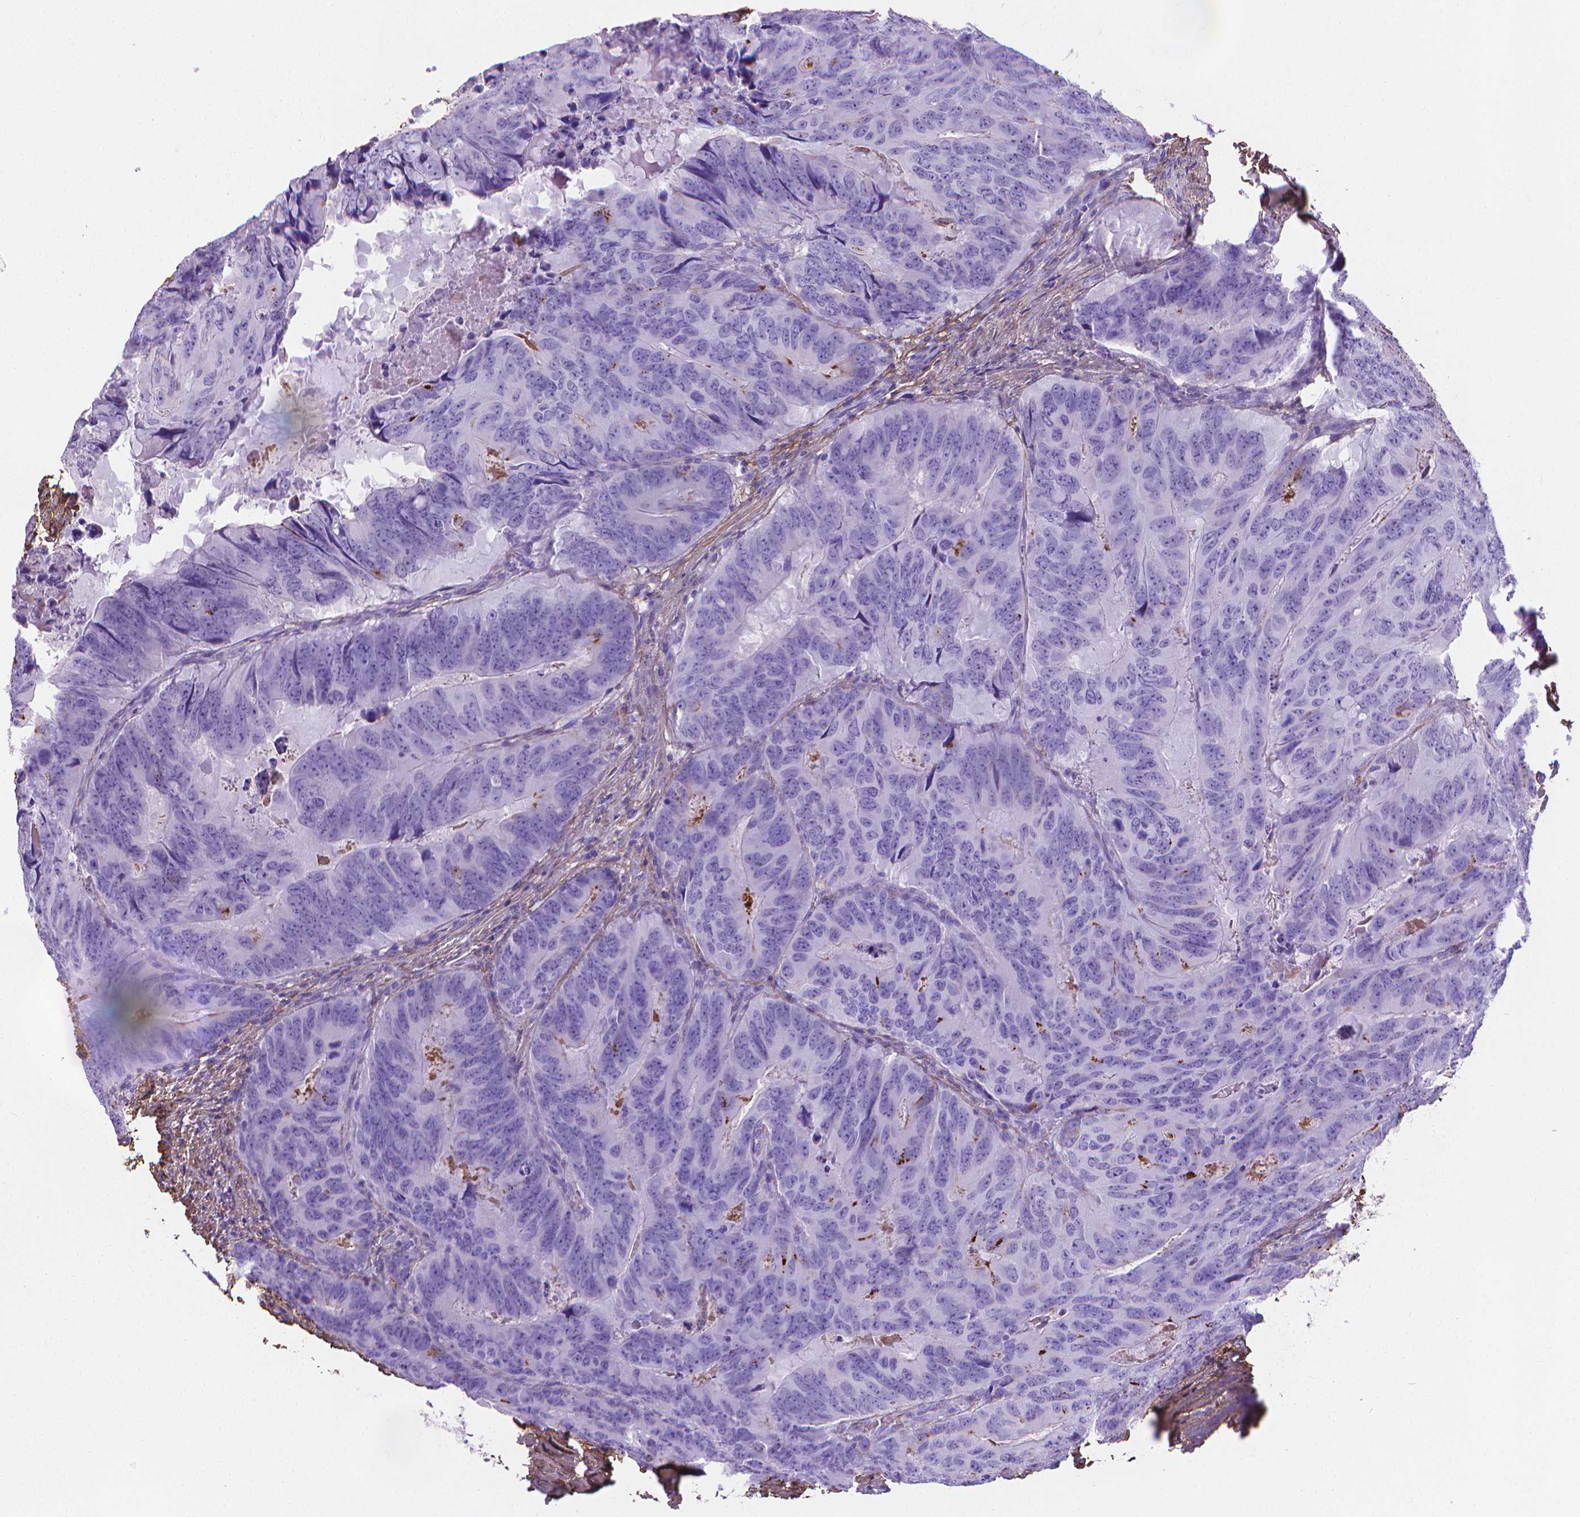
{"staining": {"intensity": "negative", "quantity": "none", "location": "none"}, "tissue": "colorectal cancer", "cell_type": "Tumor cells", "image_type": "cancer", "snomed": [{"axis": "morphology", "description": "Adenocarcinoma, NOS"}, {"axis": "topography", "description": "Colon"}], "caption": "Colorectal cancer (adenocarcinoma) was stained to show a protein in brown. There is no significant expression in tumor cells. The staining is performed using DAB brown chromogen with nuclei counter-stained in using hematoxylin.", "gene": "MFAP2", "patient": {"sex": "male", "age": 79}}